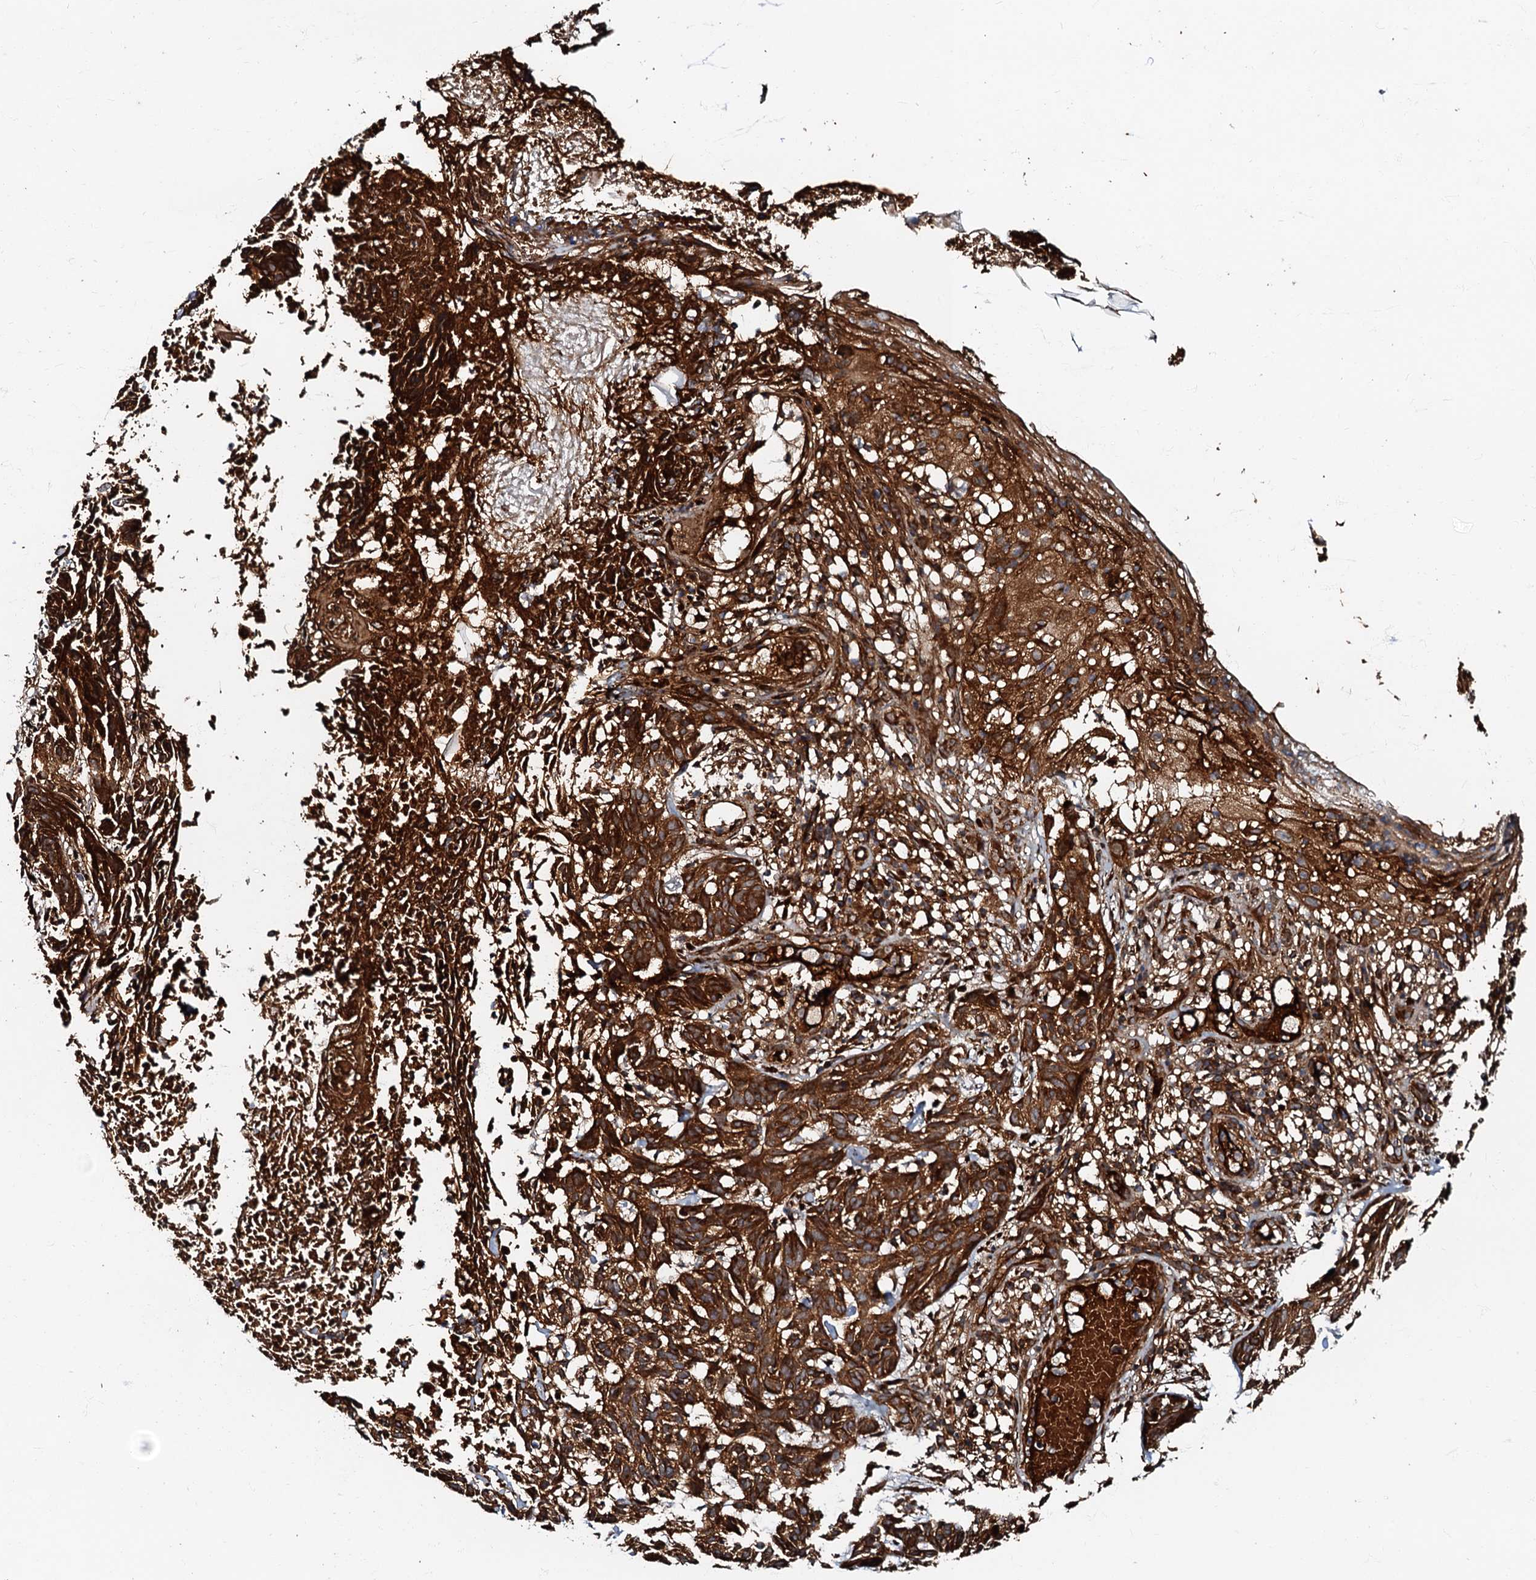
{"staining": {"intensity": "strong", "quantity": ">75%", "location": "cytoplasmic/membranous"}, "tissue": "skin cancer", "cell_type": "Tumor cells", "image_type": "cancer", "snomed": [{"axis": "morphology", "description": "Basal cell carcinoma"}, {"axis": "topography", "description": "Skin"}], "caption": "Skin cancer stained with a brown dye shows strong cytoplasmic/membranous positive positivity in approximately >75% of tumor cells.", "gene": "BLOC1S6", "patient": {"sex": "male", "age": 85}}